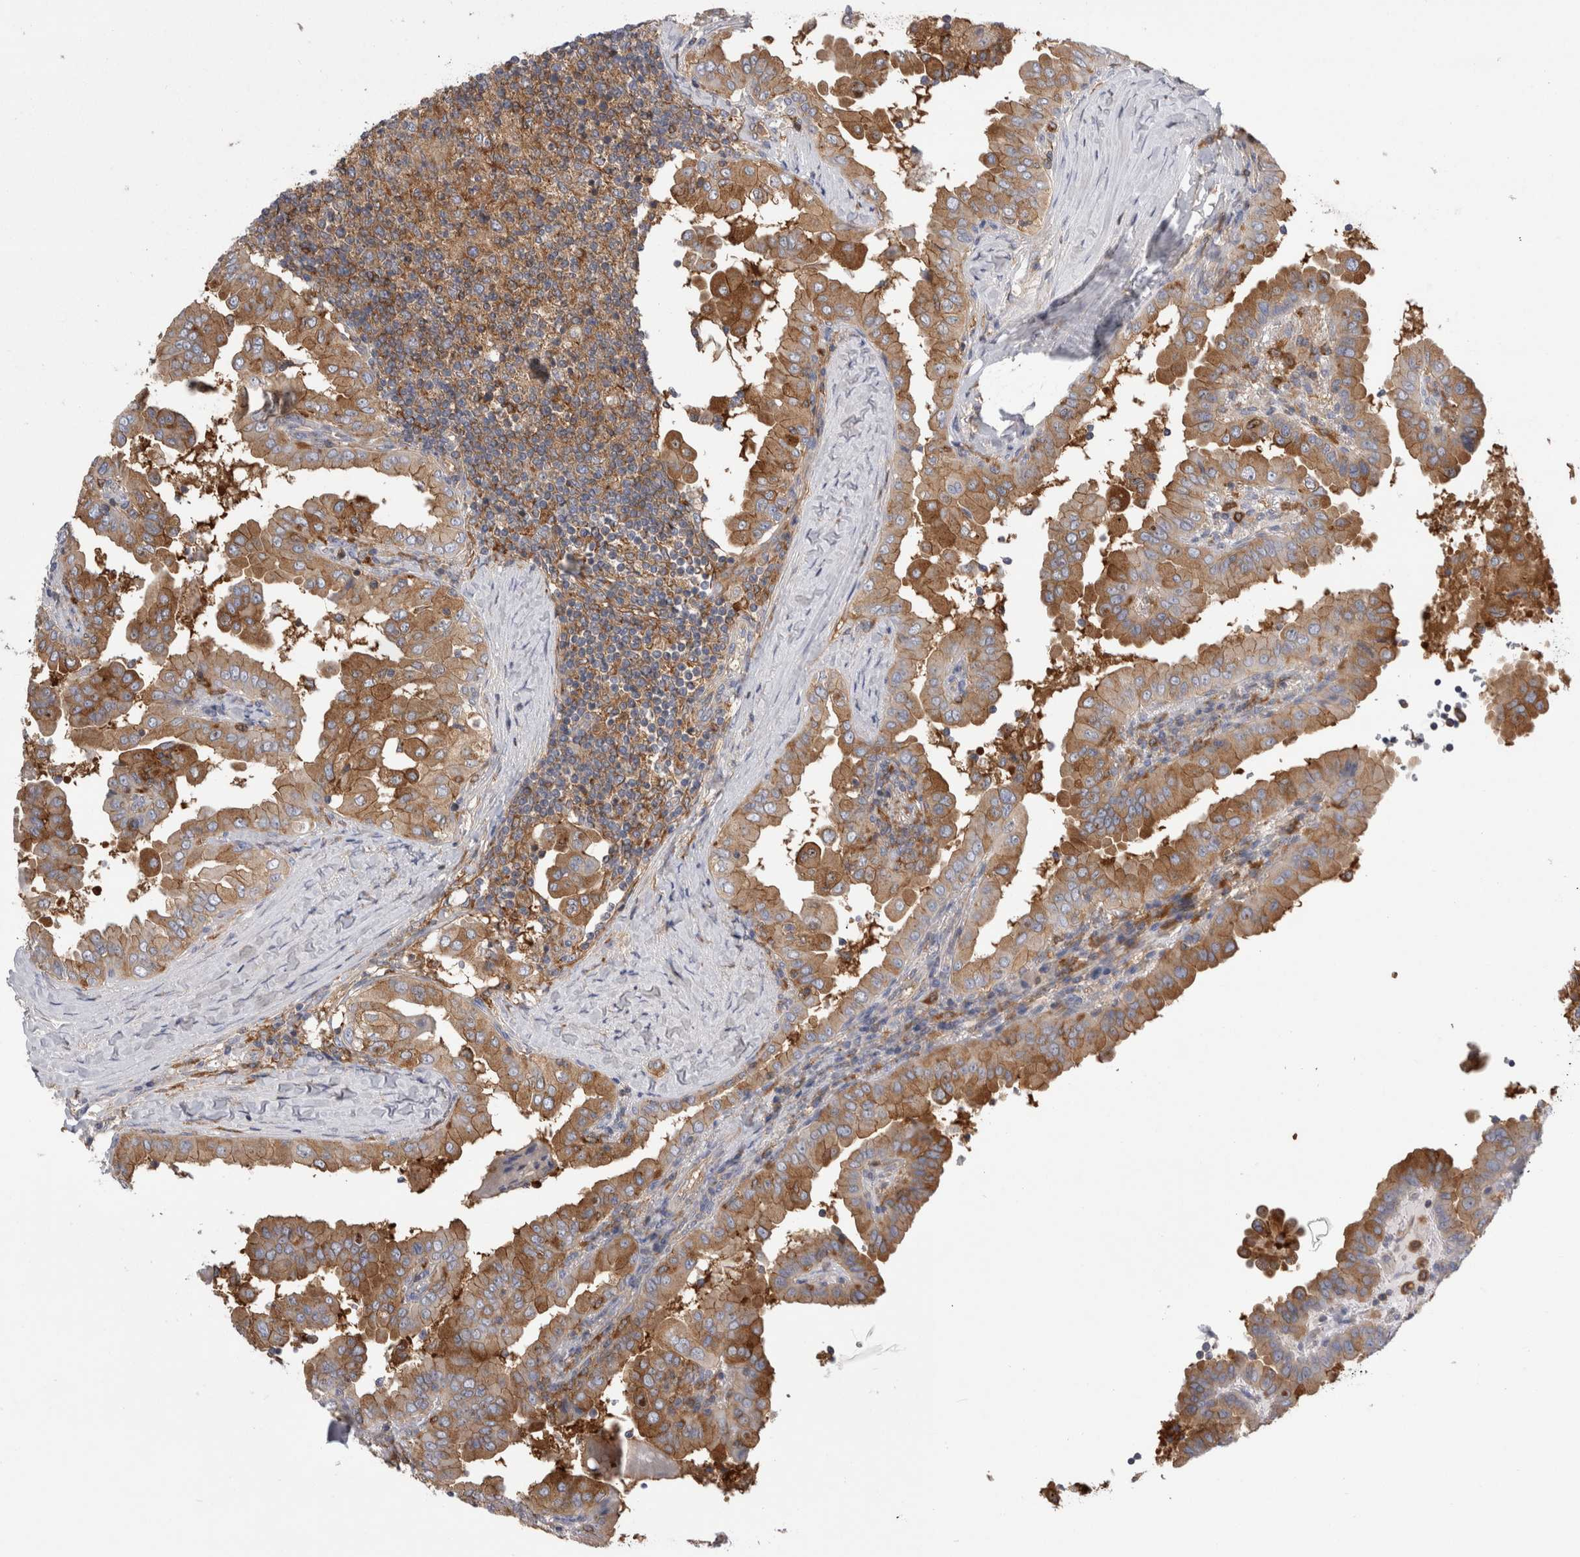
{"staining": {"intensity": "moderate", "quantity": ">75%", "location": "cytoplasmic/membranous"}, "tissue": "thyroid cancer", "cell_type": "Tumor cells", "image_type": "cancer", "snomed": [{"axis": "morphology", "description": "Papillary adenocarcinoma, NOS"}, {"axis": "topography", "description": "Thyroid gland"}], "caption": "Immunohistochemistry photomicrograph of thyroid papillary adenocarcinoma stained for a protein (brown), which shows medium levels of moderate cytoplasmic/membranous positivity in approximately >75% of tumor cells.", "gene": "RAB11FIP1", "patient": {"sex": "male", "age": 33}}